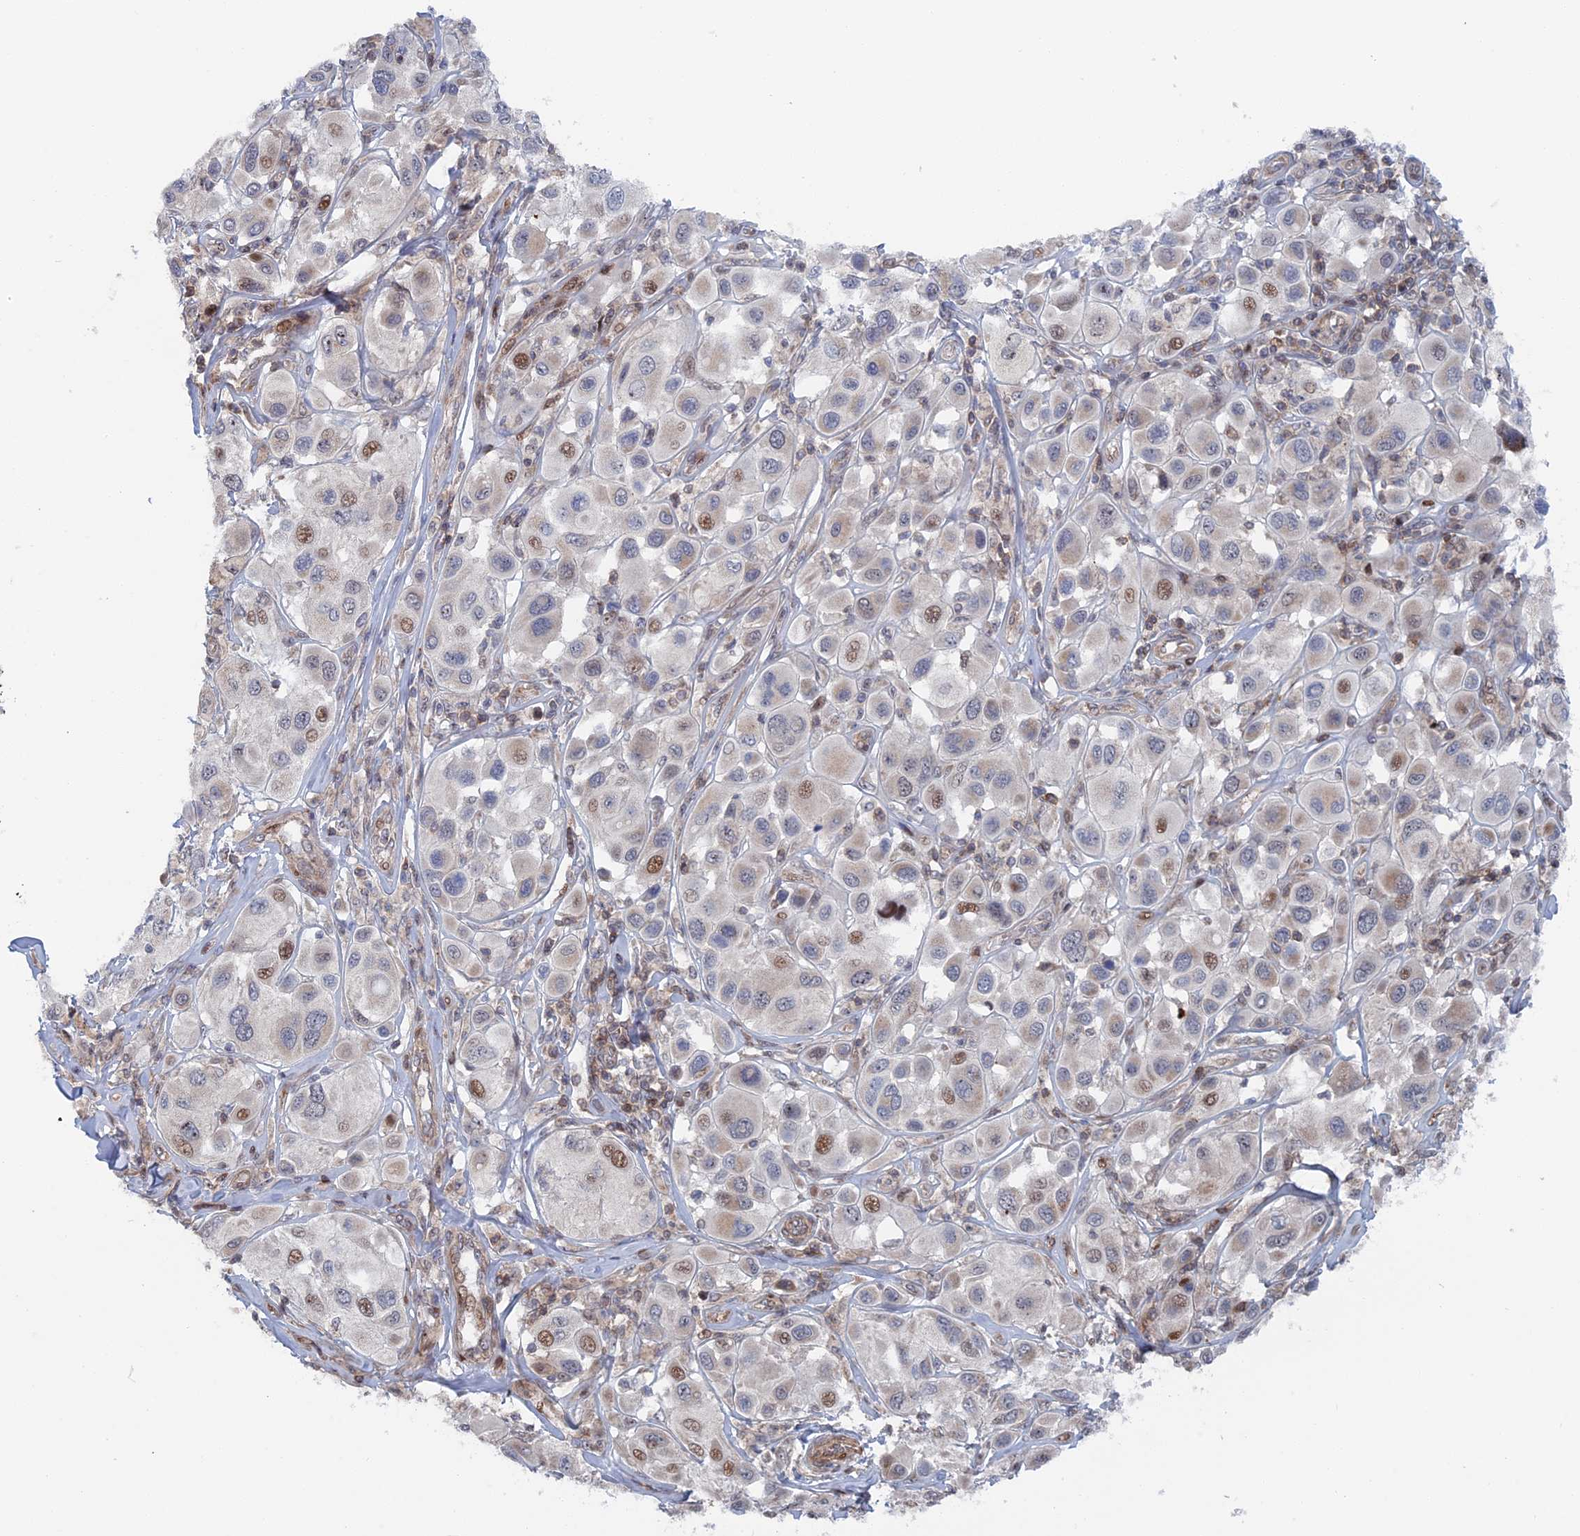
{"staining": {"intensity": "moderate", "quantity": "<25%", "location": "nuclear"}, "tissue": "melanoma", "cell_type": "Tumor cells", "image_type": "cancer", "snomed": [{"axis": "morphology", "description": "Malignant melanoma, Metastatic site"}, {"axis": "topography", "description": "Skin"}], "caption": "Human melanoma stained with a protein marker reveals moderate staining in tumor cells.", "gene": "IL7", "patient": {"sex": "male", "age": 41}}